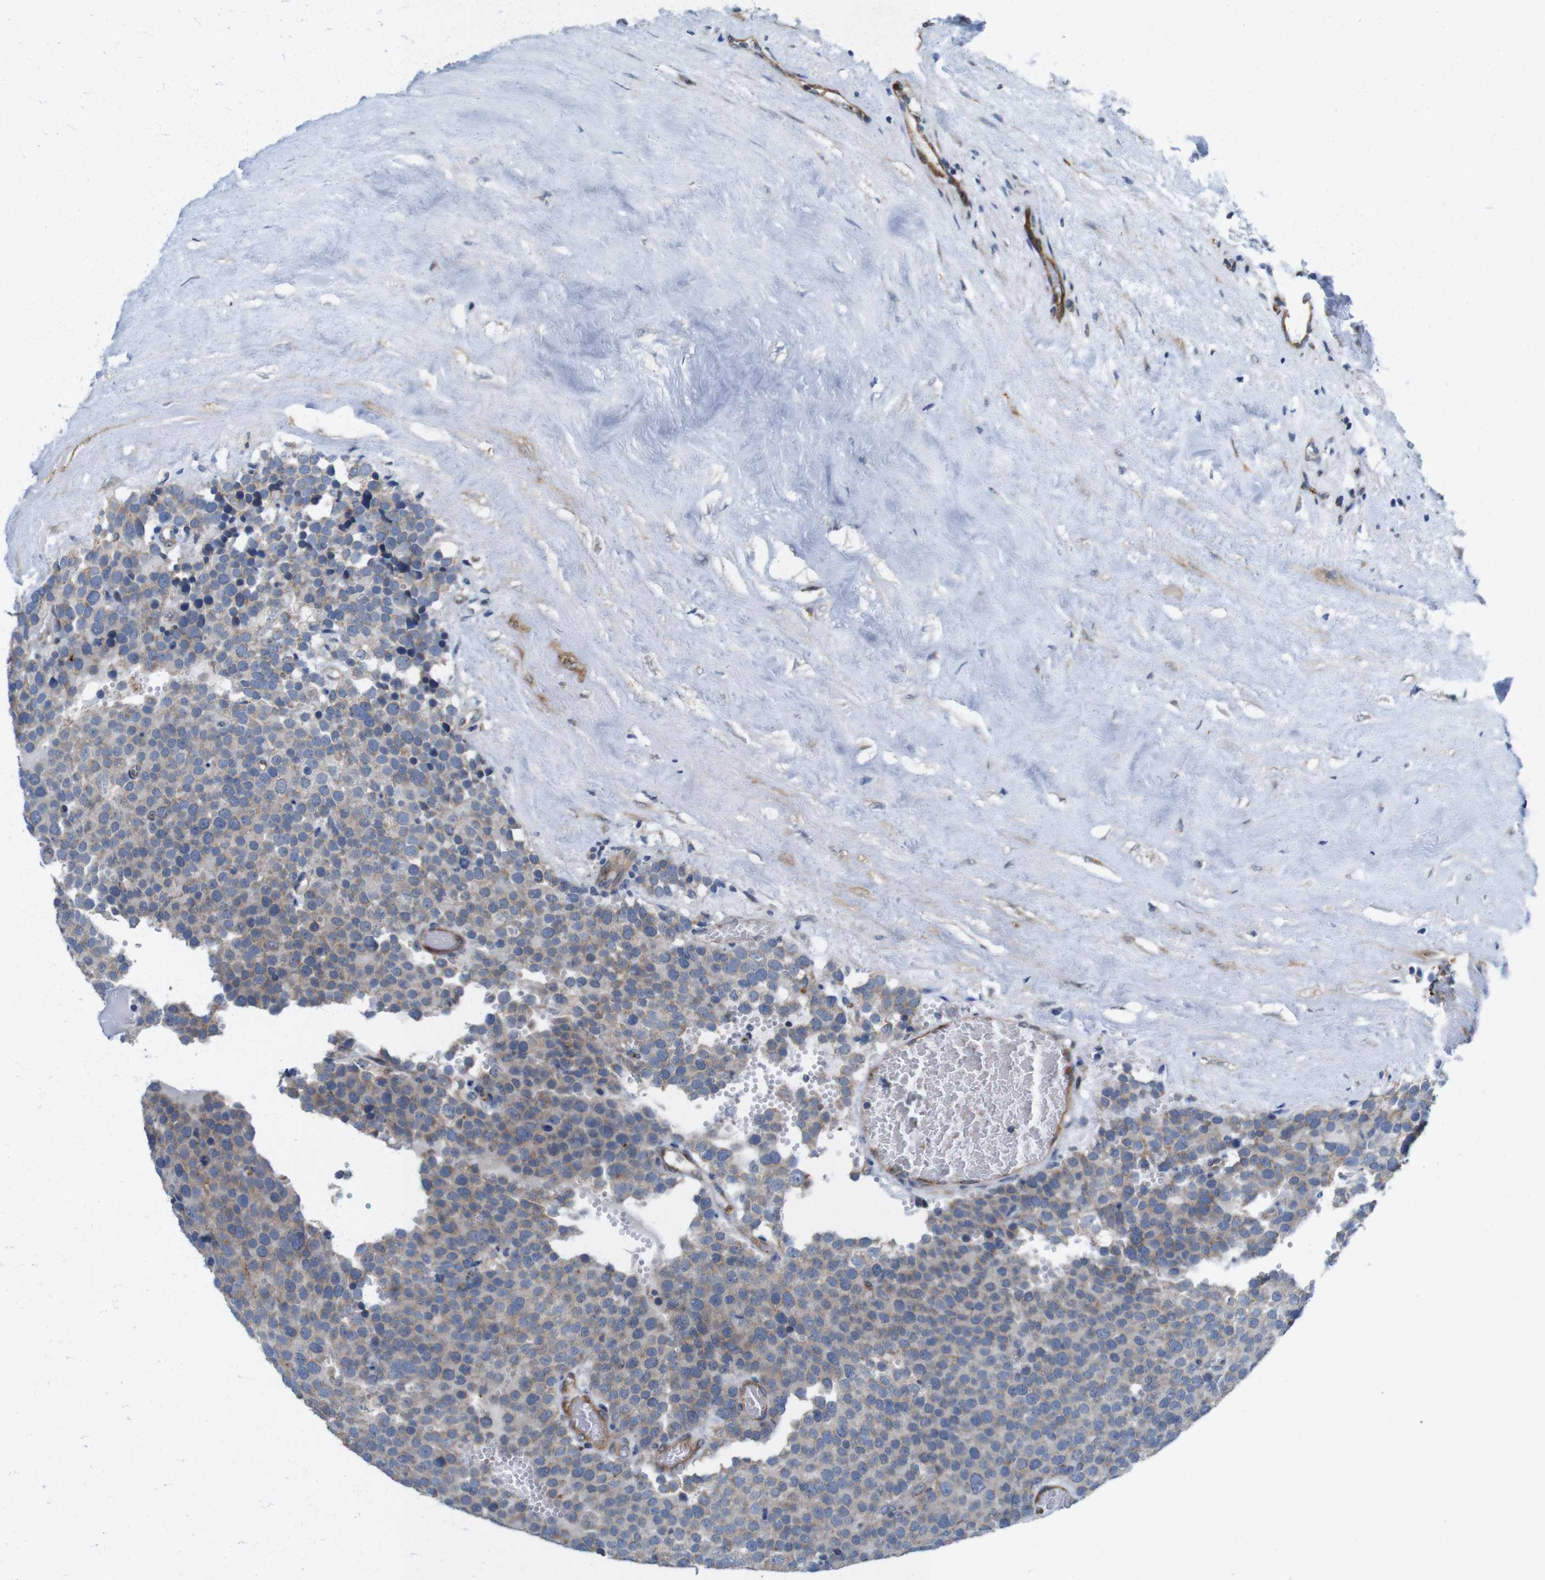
{"staining": {"intensity": "weak", "quantity": ">75%", "location": "cytoplasmic/membranous"}, "tissue": "testis cancer", "cell_type": "Tumor cells", "image_type": "cancer", "snomed": [{"axis": "morphology", "description": "Normal tissue, NOS"}, {"axis": "morphology", "description": "Seminoma, NOS"}, {"axis": "topography", "description": "Testis"}], "caption": "Testis seminoma stained for a protein exhibits weak cytoplasmic/membranous positivity in tumor cells.", "gene": "EFCAB14", "patient": {"sex": "male", "age": 71}}